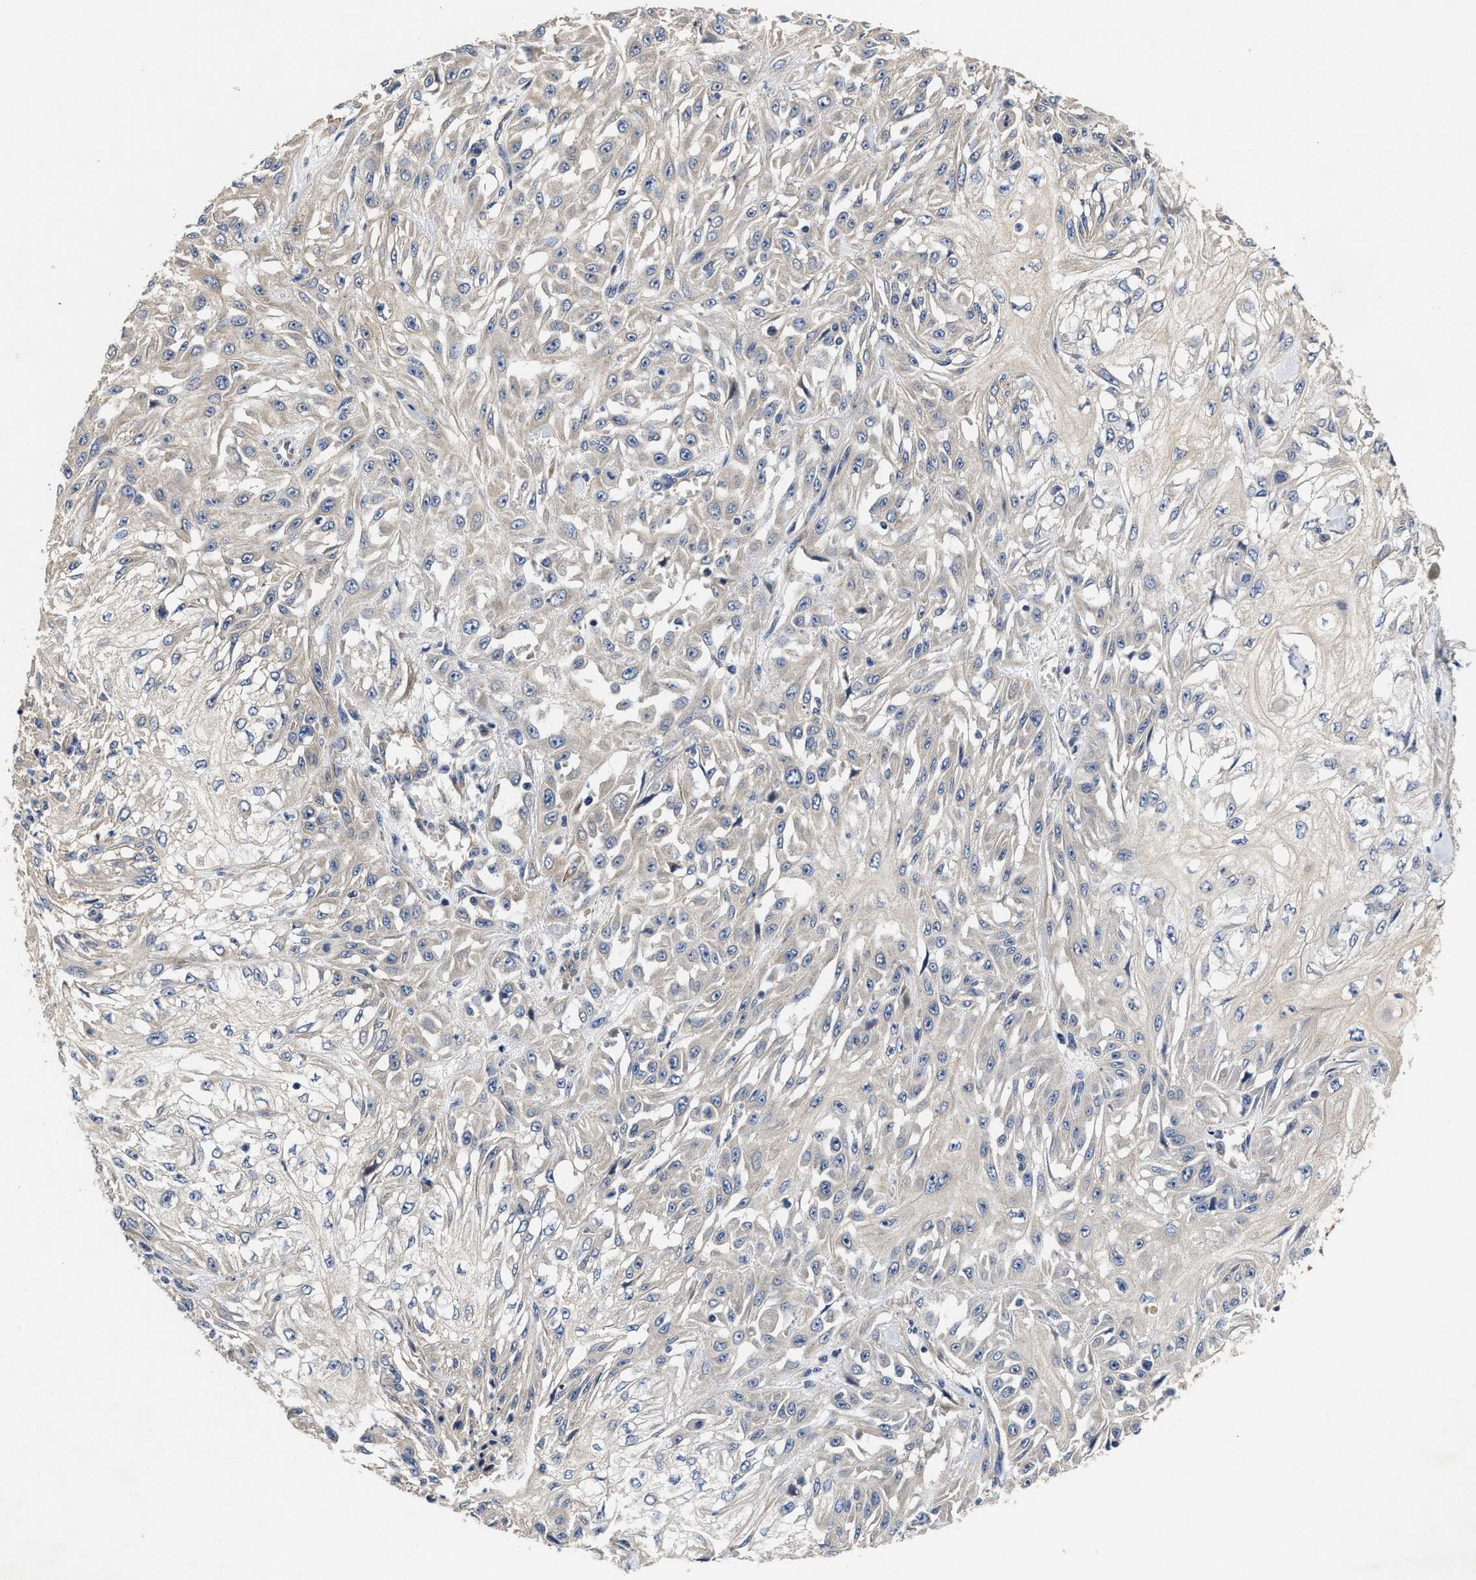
{"staining": {"intensity": "weak", "quantity": "25%-75%", "location": "cytoplasmic/membranous"}, "tissue": "skin cancer", "cell_type": "Tumor cells", "image_type": "cancer", "snomed": [{"axis": "morphology", "description": "Squamous cell carcinoma, NOS"}, {"axis": "morphology", "description": "Squamous cell carcinoma, metastatic, NOS"}, {"axis": "topography", "description": "Skin"}, {"axis": "topography", "description": "Lymph node"}], "caption": "There is low levels of weak cytoplasmic/membranous expression in tumor cells of skin cancer, as demonstrated by immunohistochemical staining (brown color).", "gene": "TRAF6", "patient": {"sex": "male", "age": 75}}